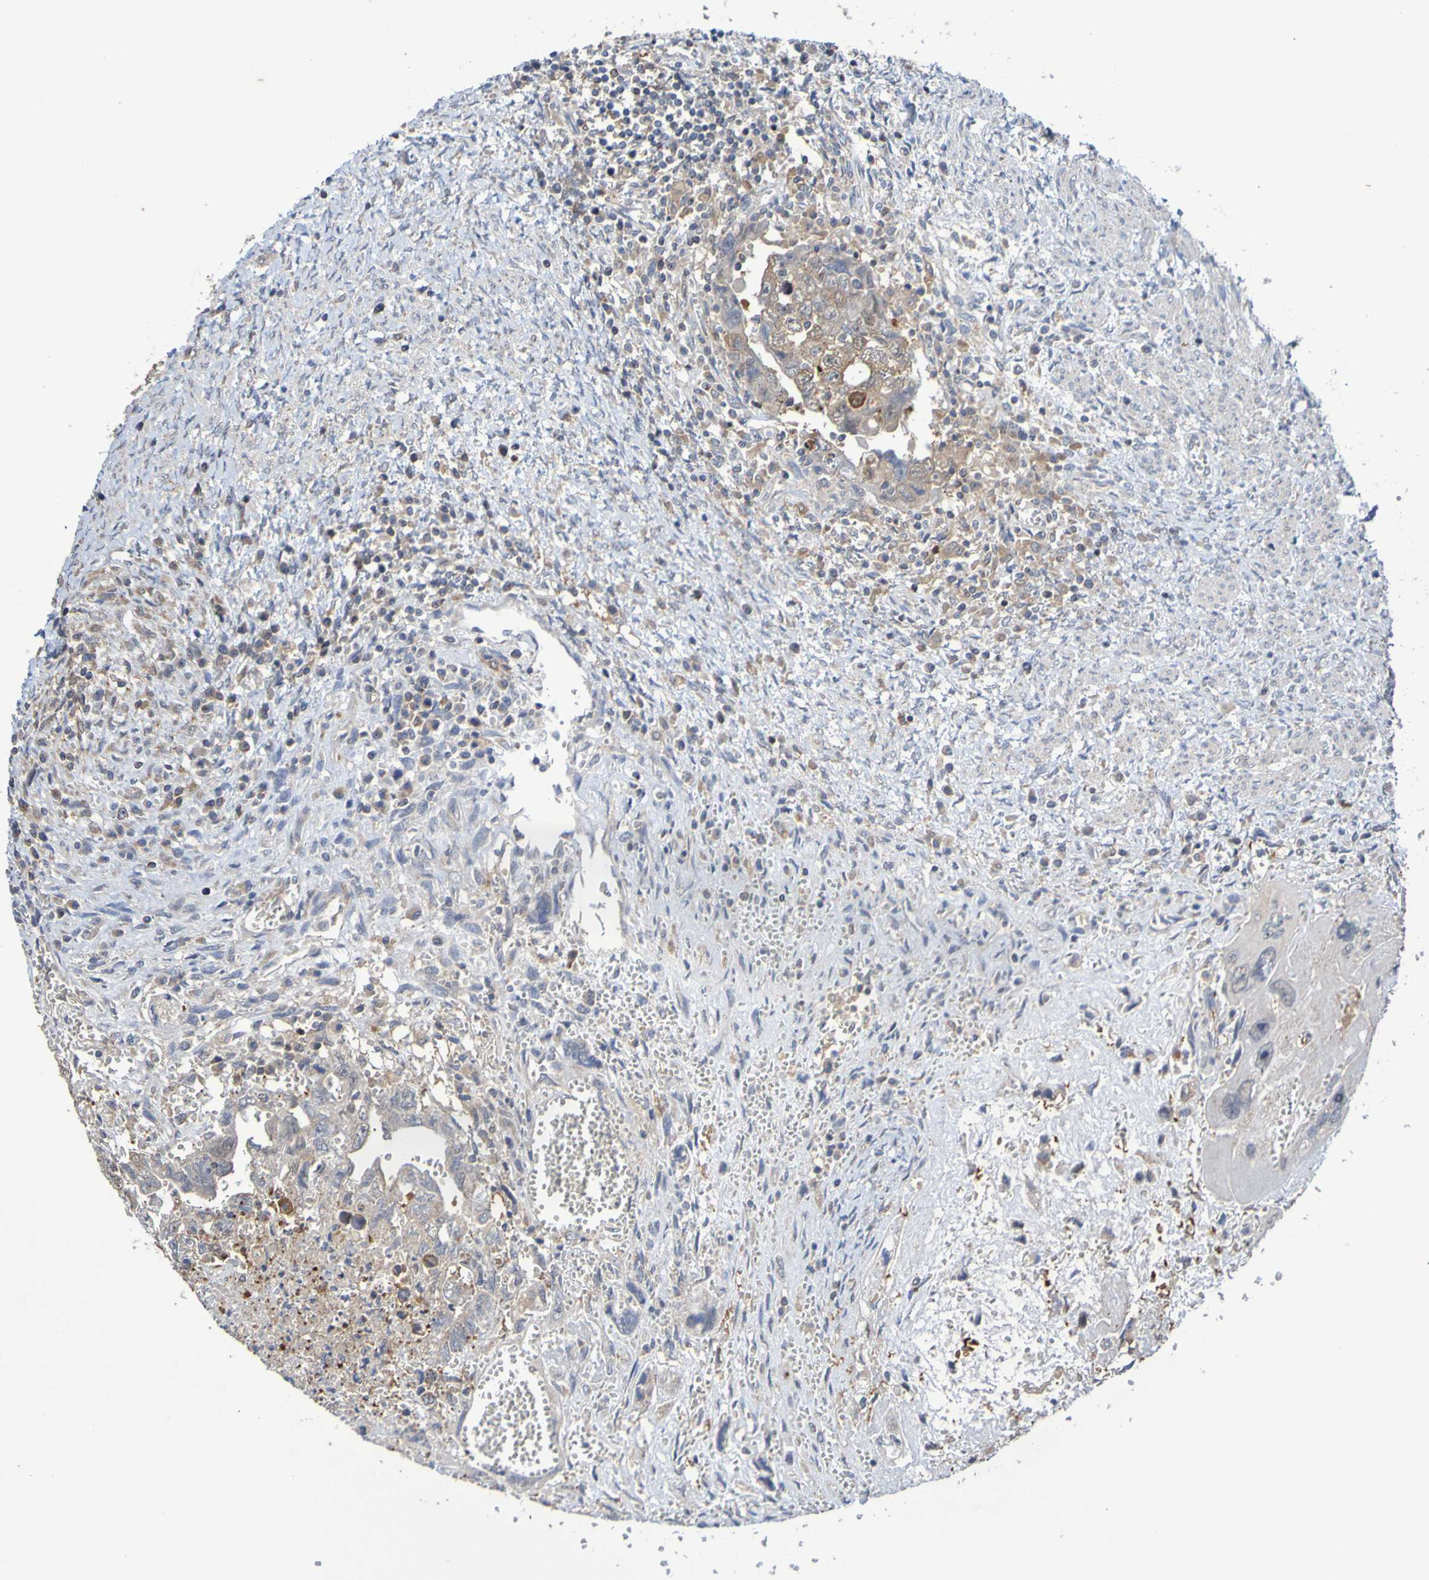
{"staining": {"intensity": "moderate", "quantity": "25%-75%", "location": "cytoplasmic/membranous"}, "tissue": "testis cancer", "cell_type": "Tumor cells", "image_type": "cancer", "snomed": [{"axis": "morphology", "description": "Carcinoma, Embryonal, NOS"}, {"axis": "topography", "description": "Testis"}], "caption": "DAB immunohistochemical staining of testis cancer demonstrates moderate cytoplasmic/membranous protein positivity in approximately 25%-75% of tumor cells.", "gene": "C3orf18", "patient": {"sex": "male", "age": 28}}